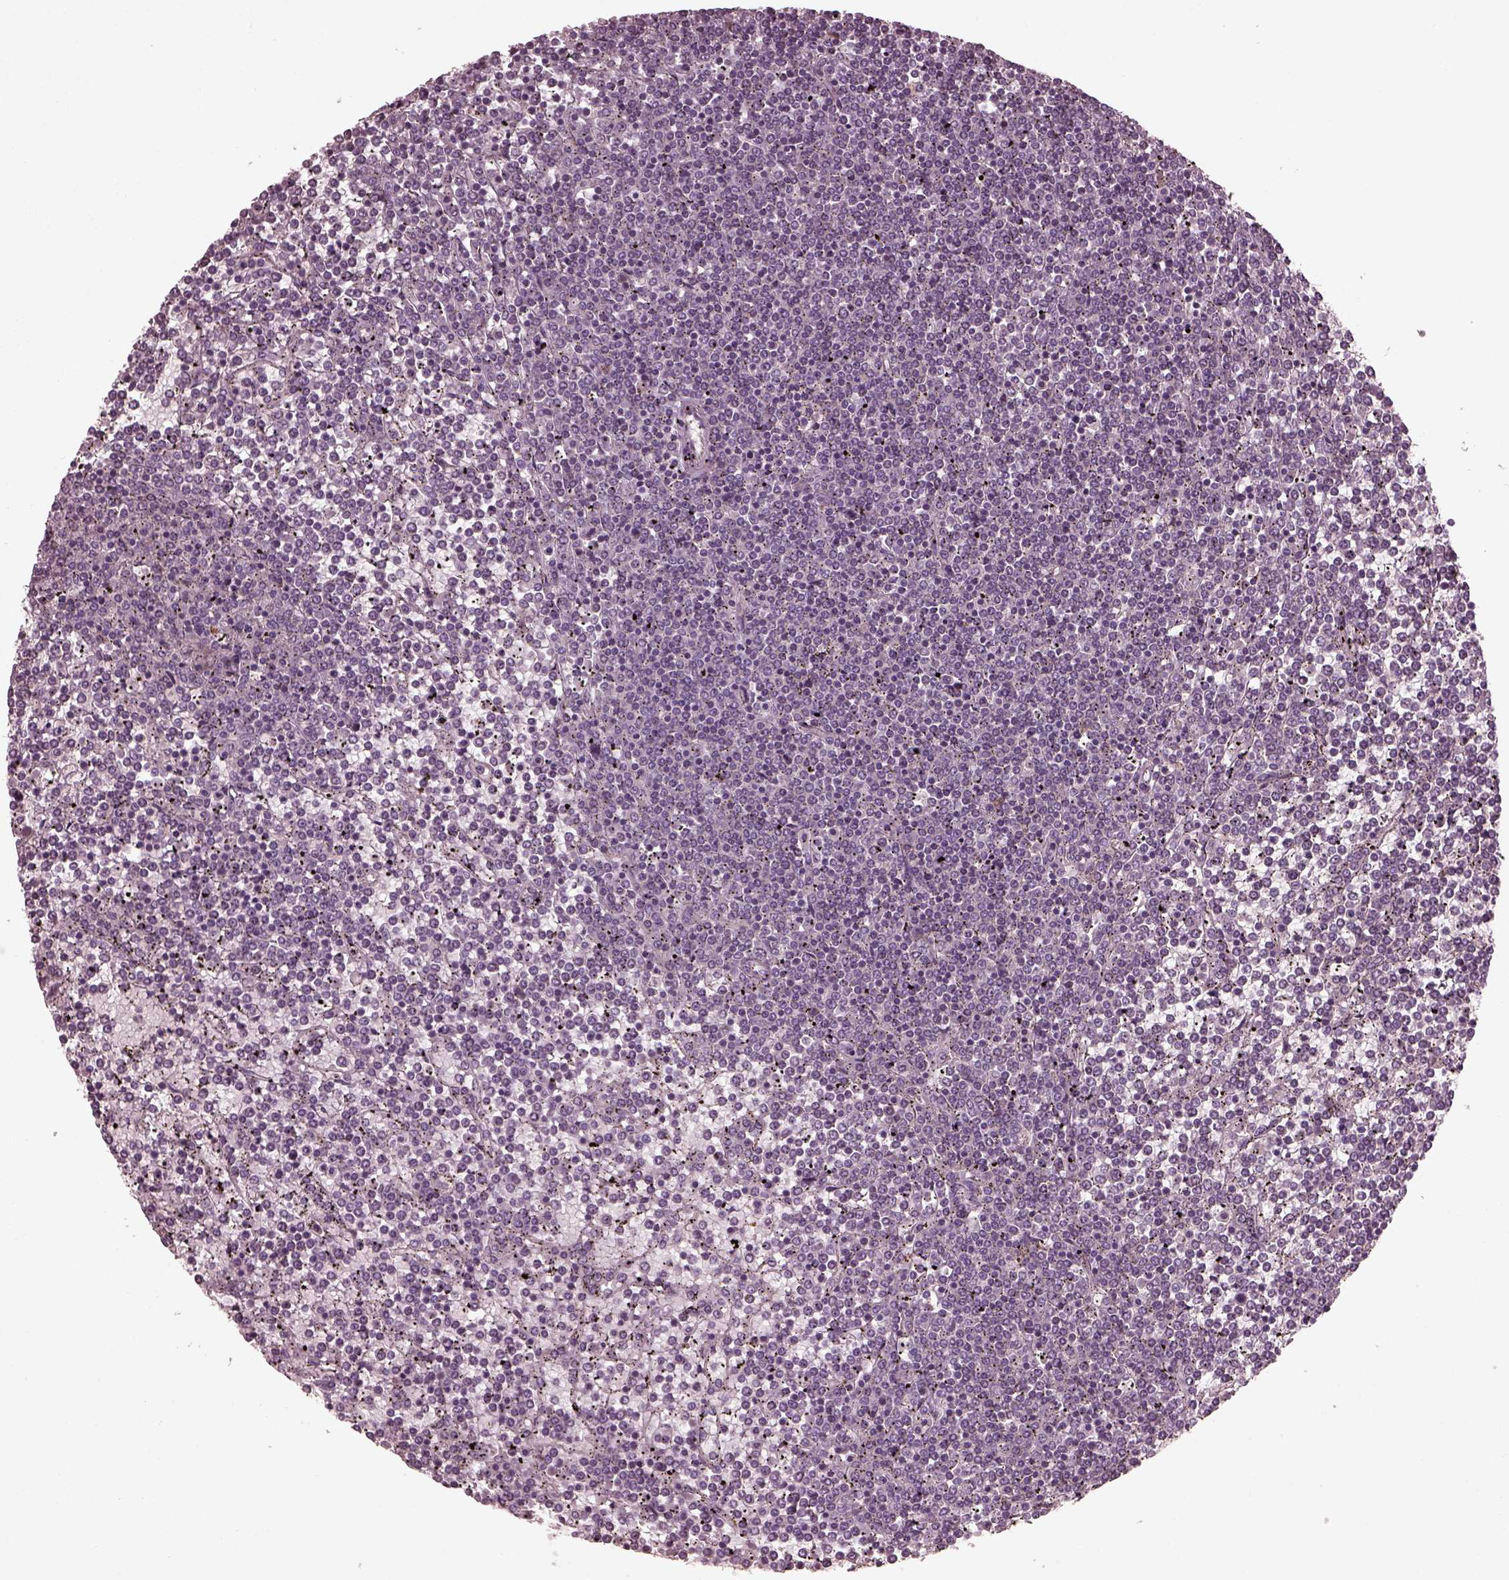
{"staining": {"intensity": "negative", "quantity": "none", "location": "none"}, "tissue": "lymphoma", "cell_type": "Tumor cells", "image_type": "cancer", "snomed": [{"axis": "morphology", "description": "Malignant lymphoma, non-Hodgkin's type, Low grade"}, {"axis": "topography", "description": "Spleen"}], "caption": "Immunohistochemical staining of human lymphoma shows no significant staining in tumor cells. Nuclei are stained in blue.", "gene": "VWA5B1", "patient": {"sex": "female", "age": 19}}